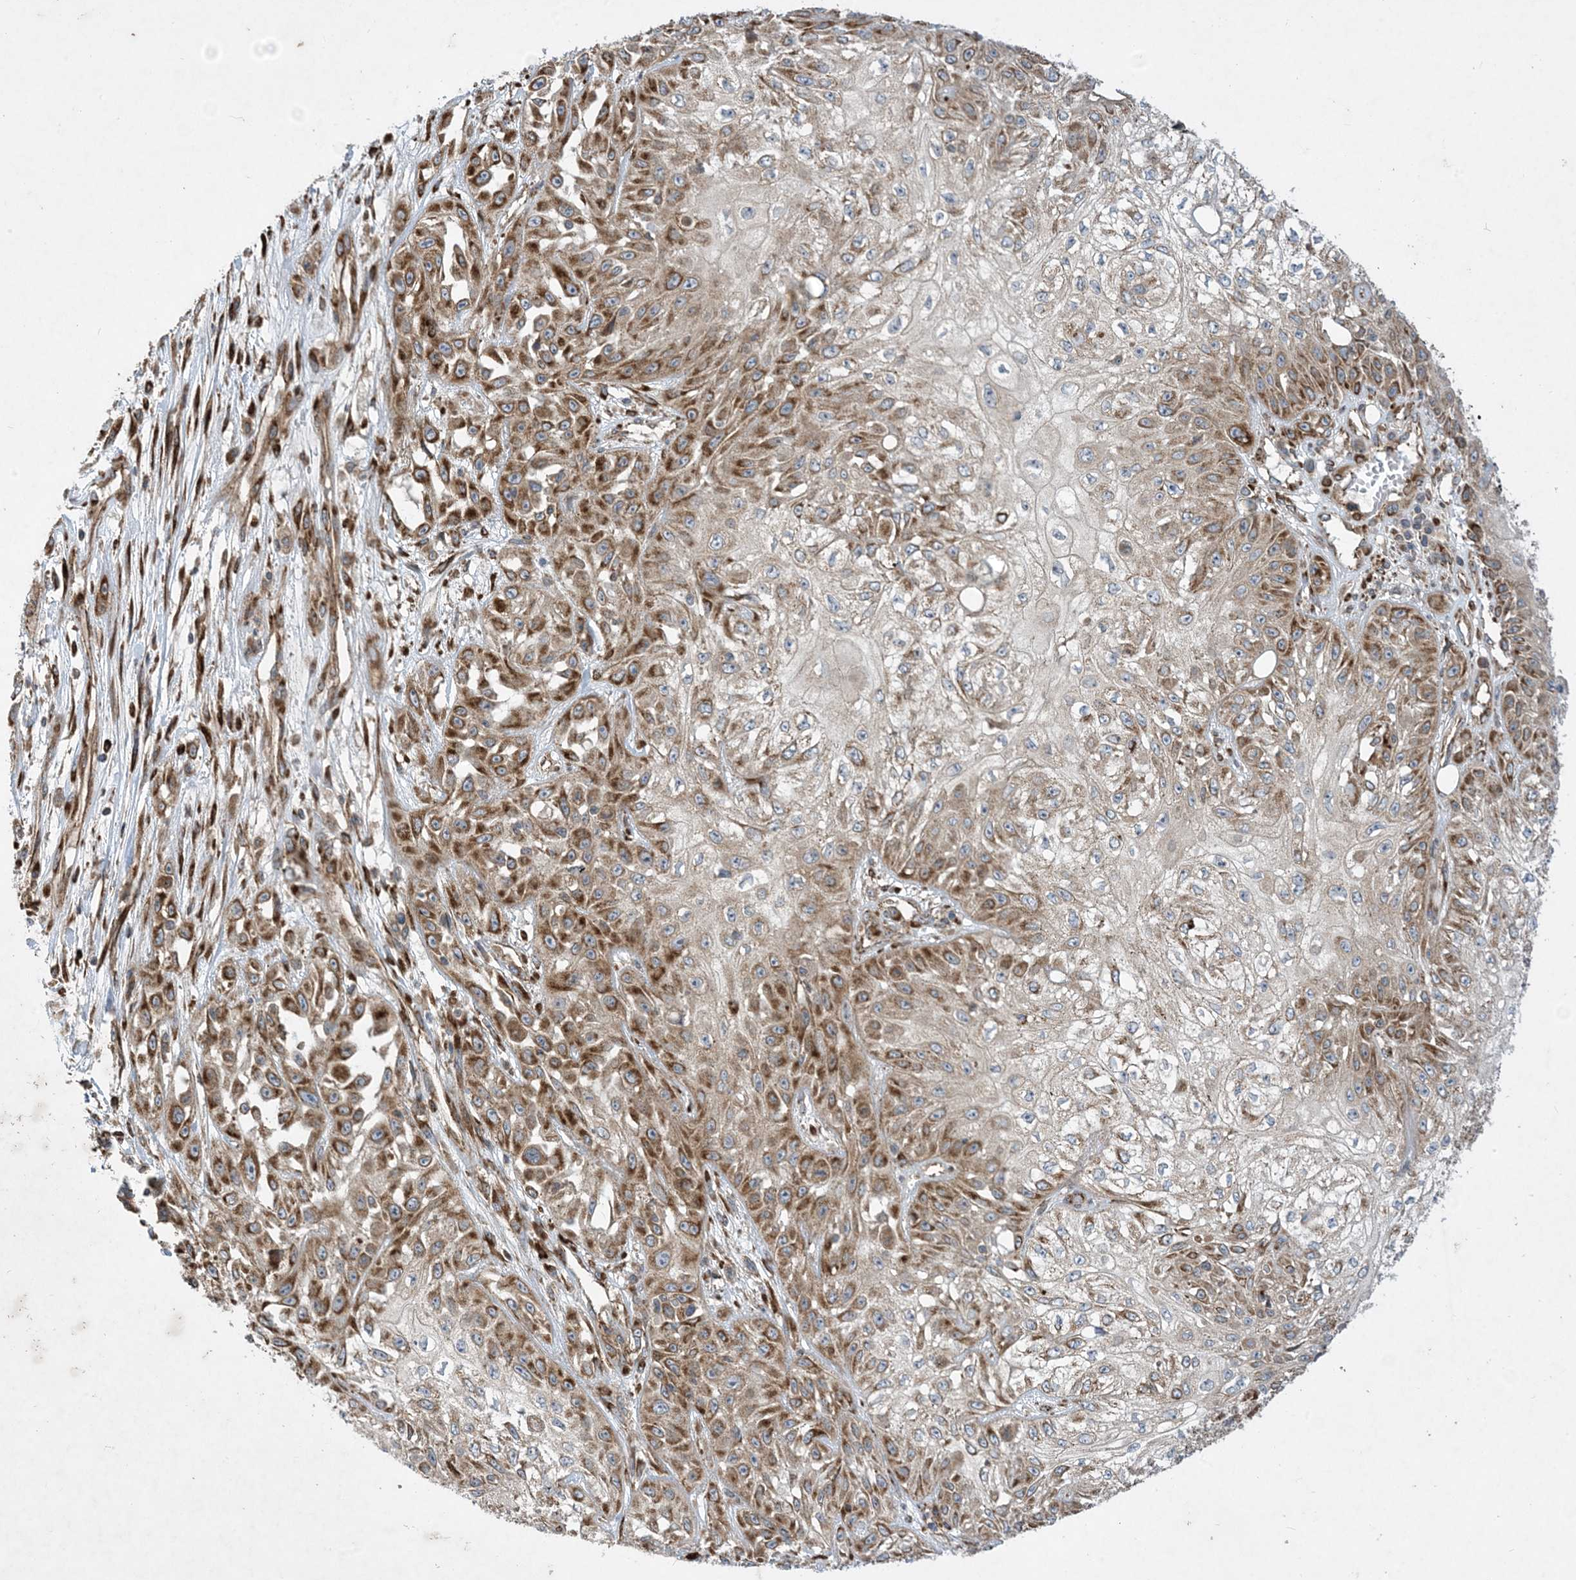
{"staining": {"intensity": "moderate", "quantity": ">75%", "location": "cytoplasmic/membranous"}, "tissue": "skin cancer", "cell_type": "Tumor cells", "image_type": "cancer", "snomed": [{"axis": "morphology", "description": "Squamous cell carcinoma, NOS"}, {"axis": "morphology", "description": "Squamous cell carcinoma, metastatic, NOS"}, {"axis": "topography", "description": "Skin"}, {"axis": "topography", "description": "Lymph node"}], "caption": "Skin cancer stained with immunohistochemistry (IHC) exhibits moderate cytoplasmic/membranous expression in approximately >75% of tumor cells.", "gene": "OTOP1", "patient": {"sex": "male", "age": 75}}